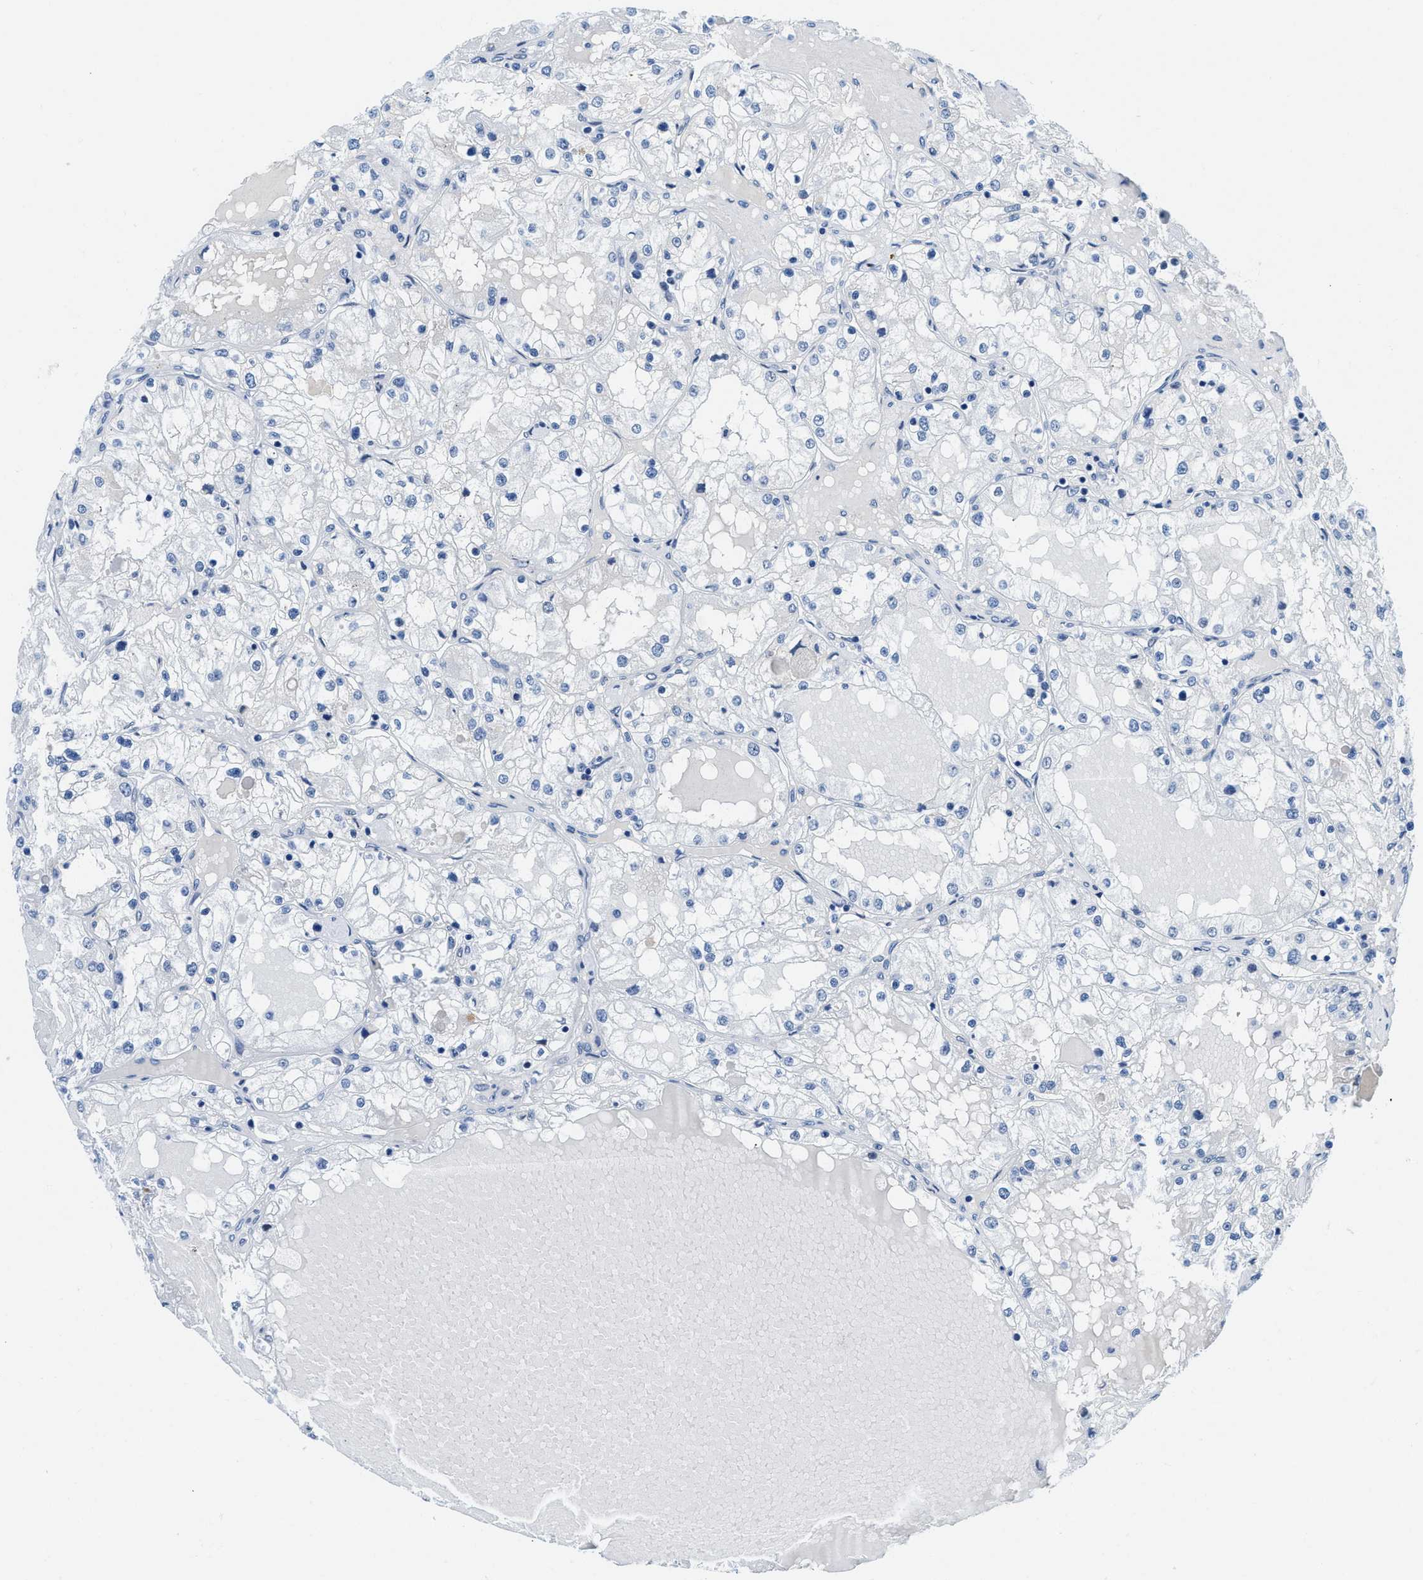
{"staining": {"intensity": "negative", "quantity": "none", "location": "none"}, "tissue": "renal cancer", "cell_type": "Tumor cells", "image_type": "cancer", "snomed": [{"axis": "morphology", "description": "Adenocarcinoma, NOS"}, {"axis": "topography", "description": "Kidney"}], "caption": "Immunohistochemistry (IHC) photomicrograph of neoplastic tissue: human adenocarcinoma (renal) stained with DAB (3,3'-diaminobenzidine) shows no significant protein positivity in tumor cells. (Immunohistochemistry (IHC), brightfield microscopy, high magnification).", "gene": "SMARCAD1", "patient": {"sex": "male", "age": 68}}